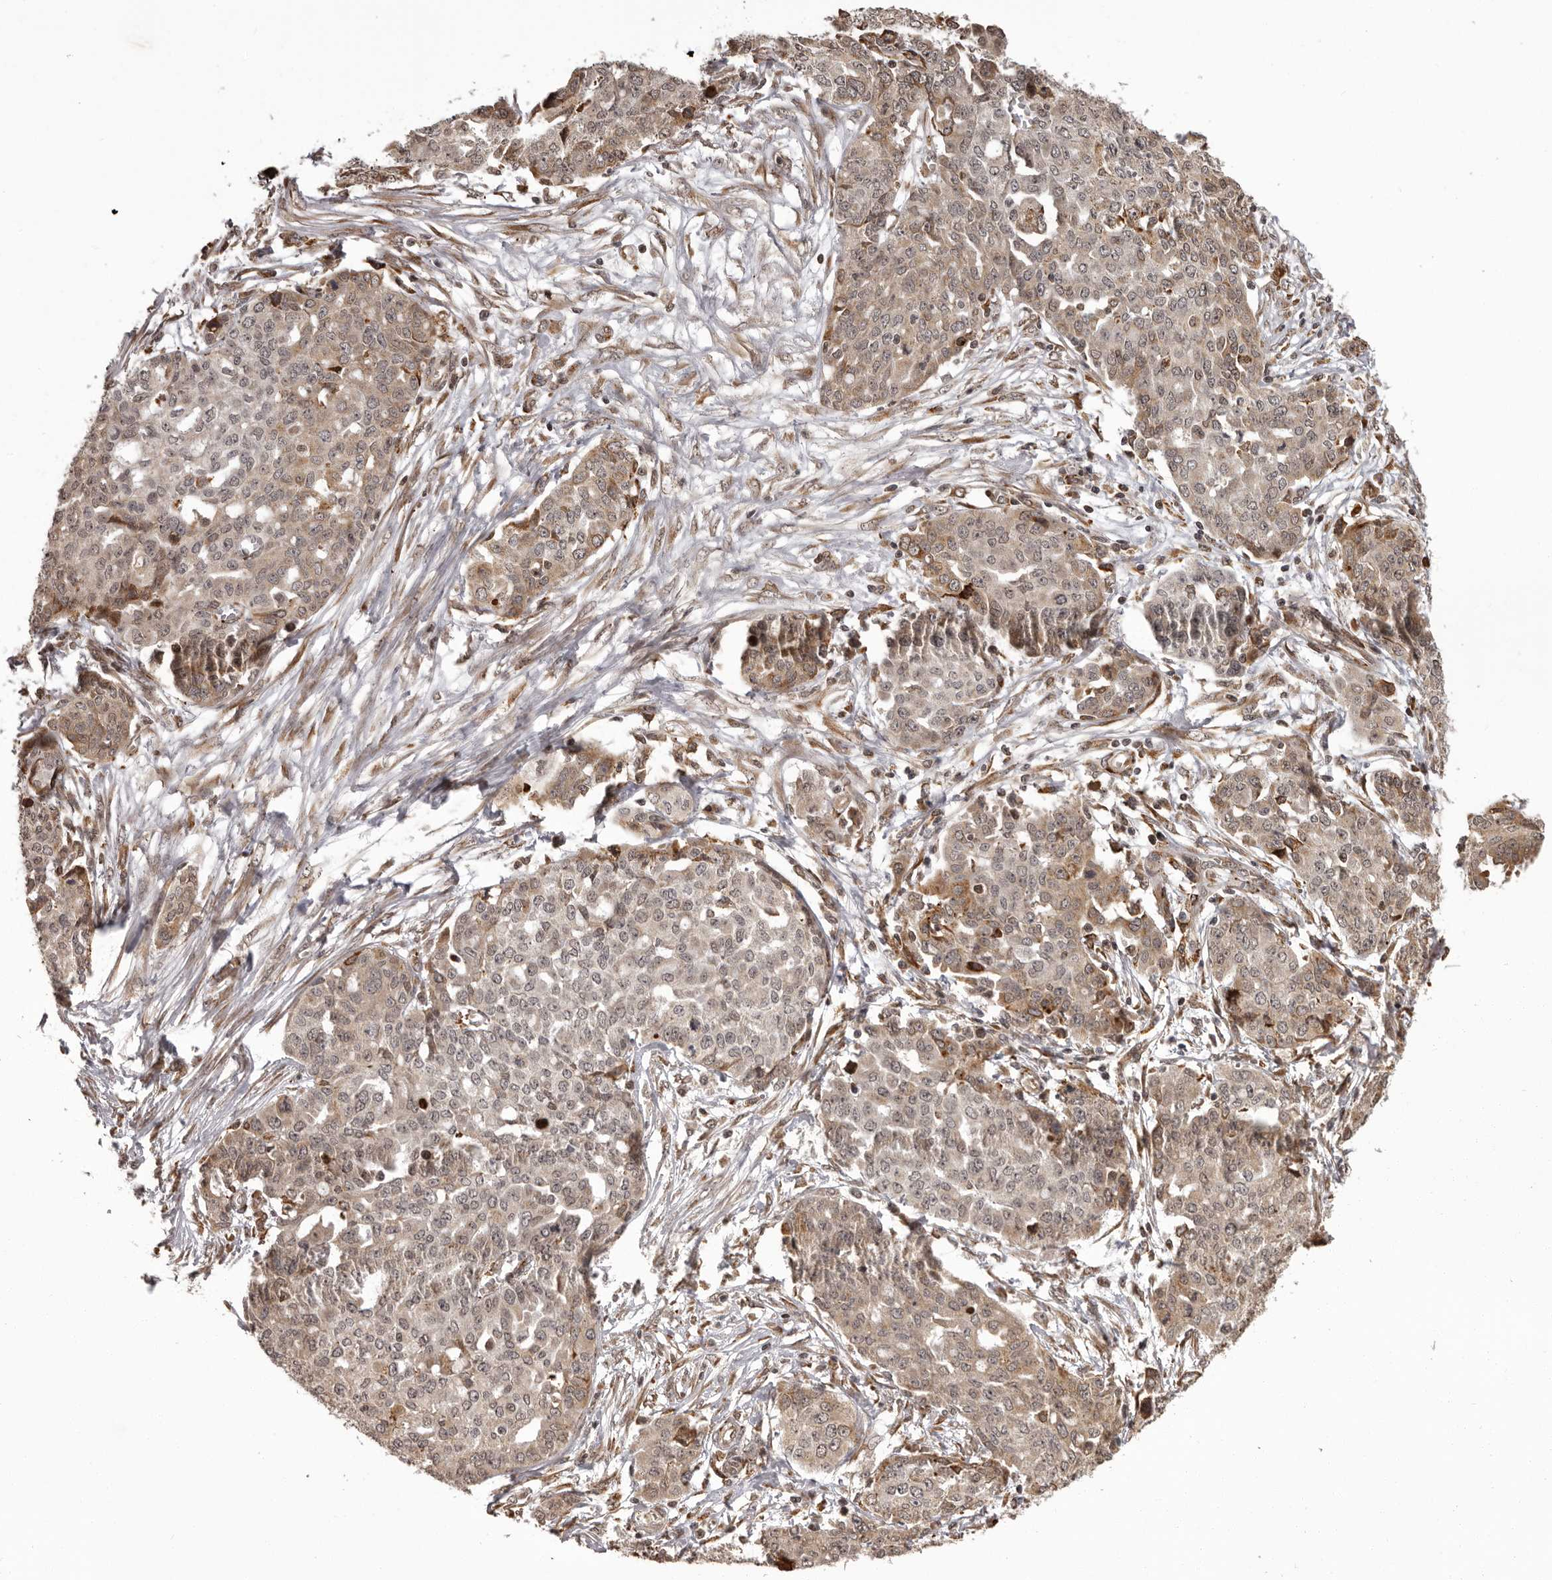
{"staining": {"intensity": "weak", "quantity": ">75%", "location": "cytoplasmic/membranous,nuclear"}, "tissue": "ovarian cancer", "cell_type": "Tumor cells", "image_type": "cancer", "snomed": [{"axis": "morphology", "description": "Cystadenocarcinoma, serous, NOS"}, {"axis": "topography", "description": "Soft tissue"}, {"axis": "topography", "description": "Ovary"}], "caption": "Approximately >75% of tumor cells in human ovarian cancer display weak cytoplasmic/membranous and nuclear protein positivity as visualized by brown immunohistochemical staining.", "gene": "IL32", "patient": {"sex": "female", "age": 57}}